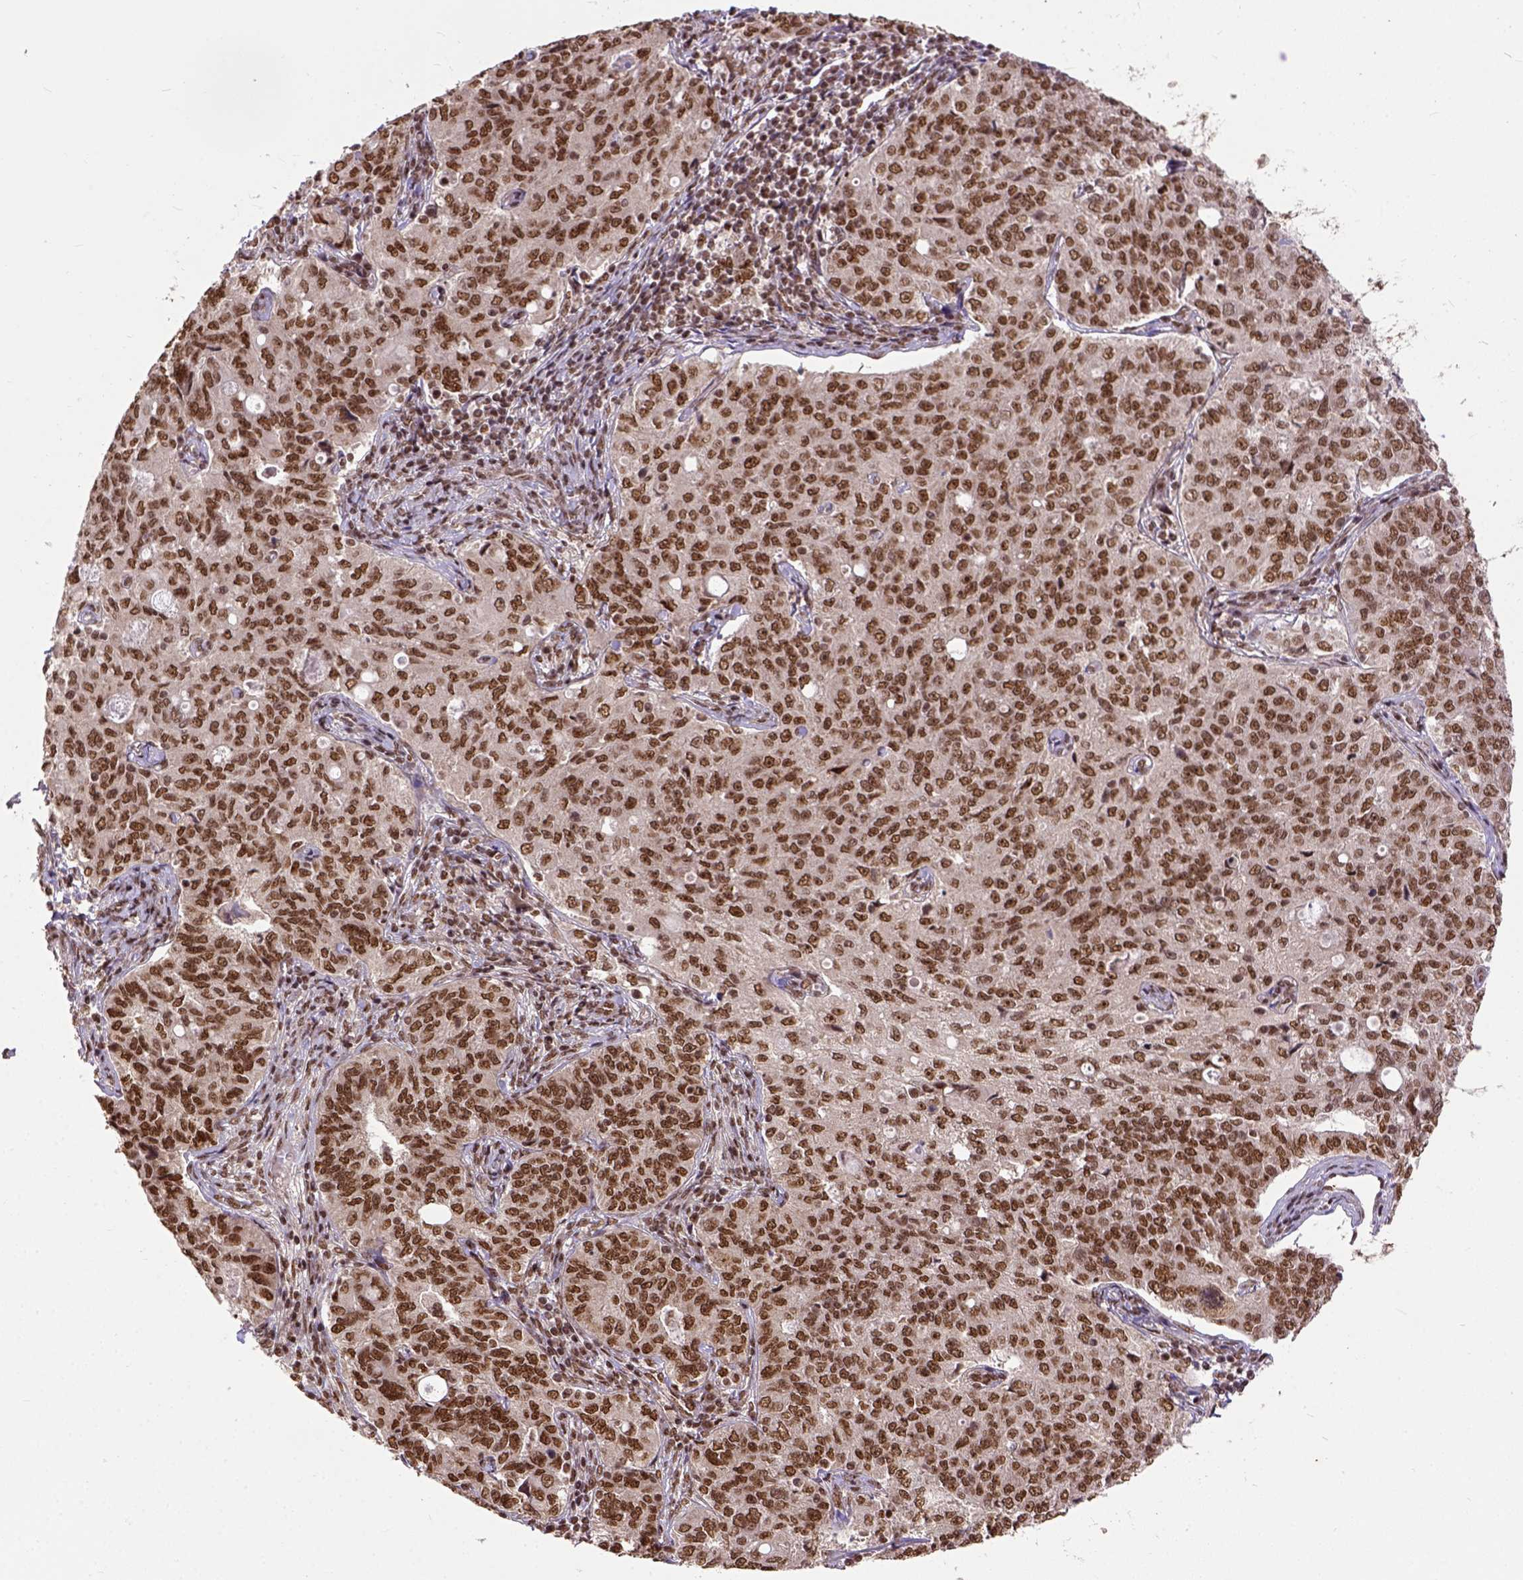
{"staining": {"intensity": "moderate", "quantity": ">75%", "location": "nuclear"}, "tissue": "endometrial cancer", "cell_type": "Tumor cells", "image_type": "cancer", "snomed": [{"axis": "morphology", "description": "Adenocarcinoma, NOS"}, {"axis": "topography", "description": "Endometrium"}], "caption": "Brown immunohistochemical staining in human endometrial cancer shows moderate nuclear positivity in approximately >75% of tumor cells. (DAB = brown stain, brightfield microscopy at high magnification).", "gene": "NACC1", "patient": {"sex": "female", "age": 43}}